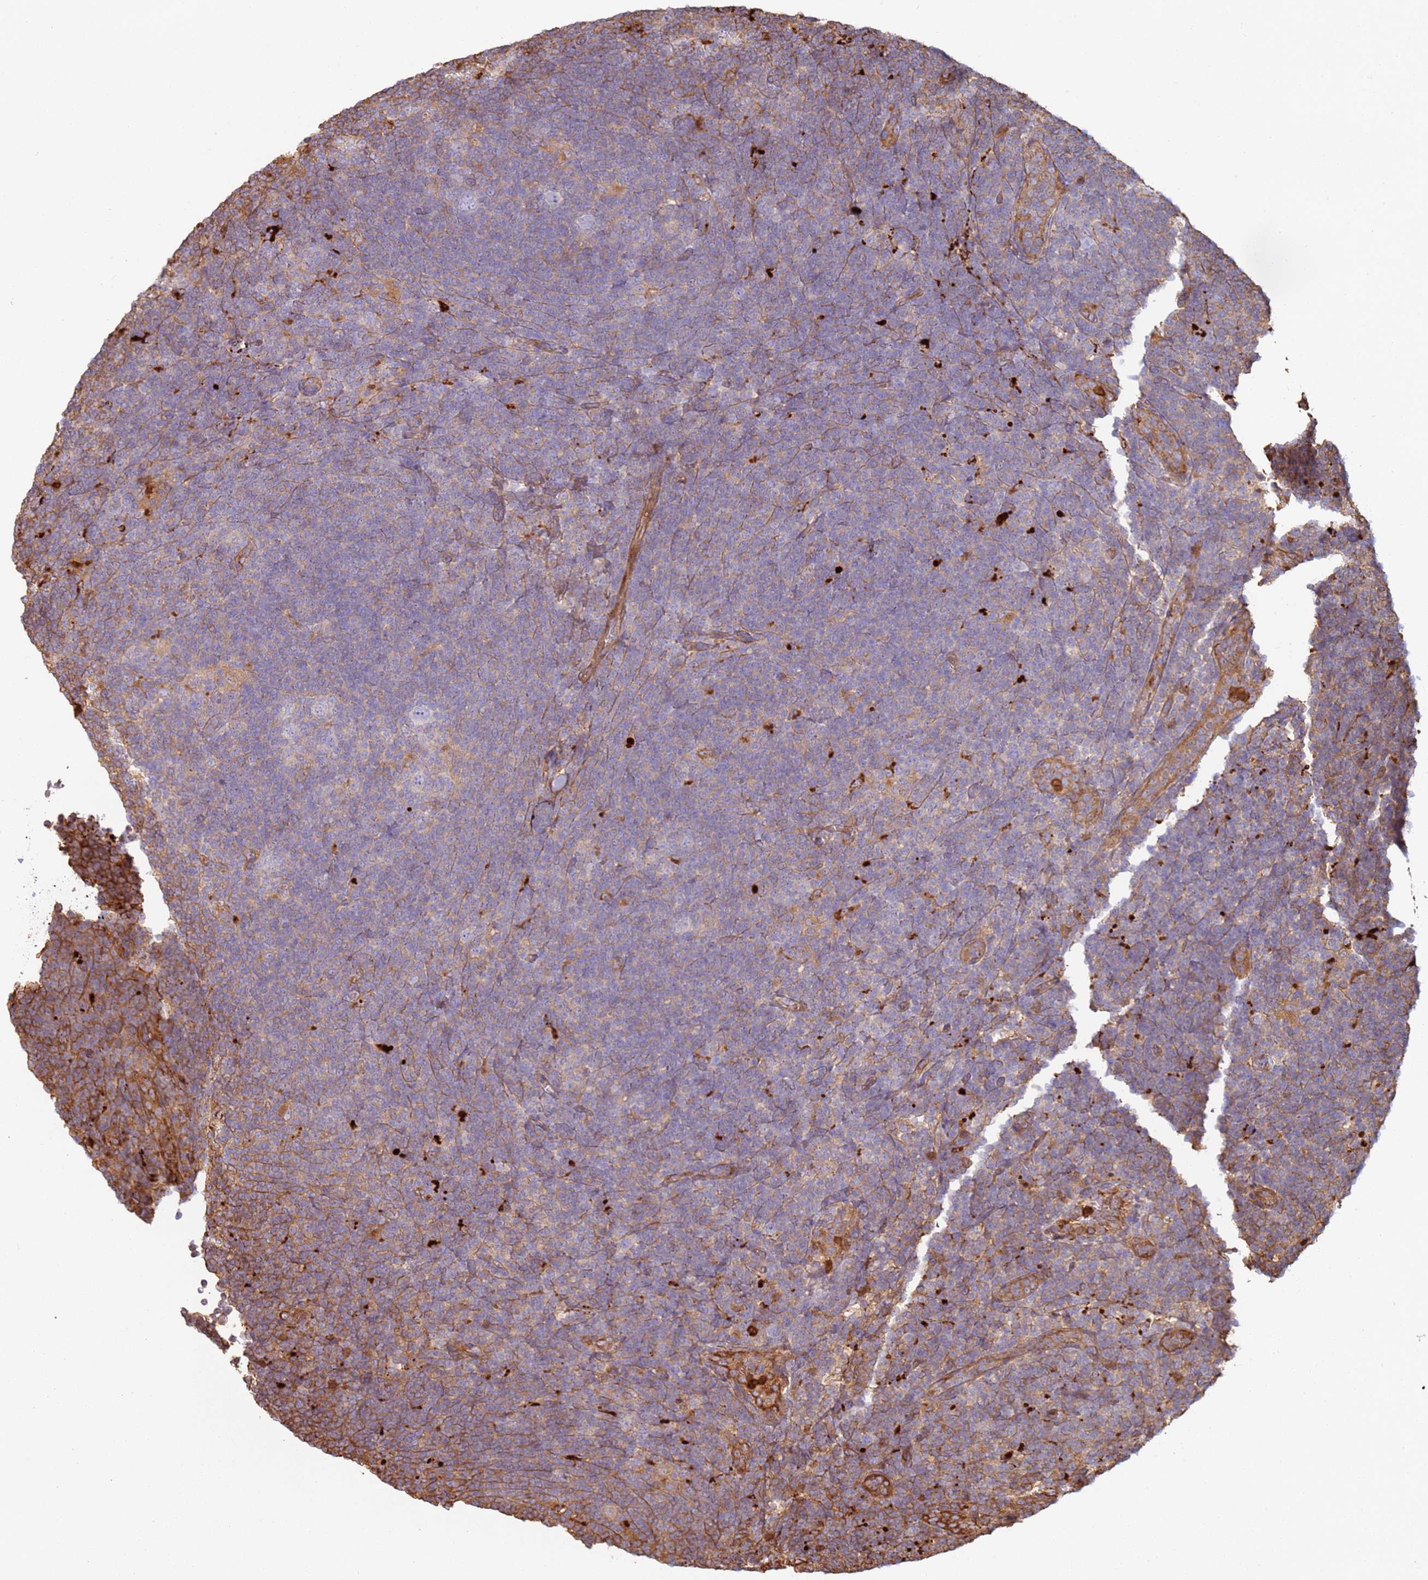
{"staining": {"intensity": "negative", "quantity": "none", "location": "none"}, "tissue": "lymphoma", "cell_type": "Tumor cells", "image_type": "cancer", "snomed": [{"axis": "morphology", "description": "Hodgkin's disease, NOS"}, {"axis": "topography", "description": "Lymph node"}], "caption": "DAB (3,3'-diaminobenzidine) immunohistochemical staining of Hodgkin's disease demonstrates no significant expression in tumor cells. (Immunohistochemistry (ihc), brightfield microscopy, high magnification).", "gene": "NDUFAF4", "patient": {"sex": "female", "age": 57}}